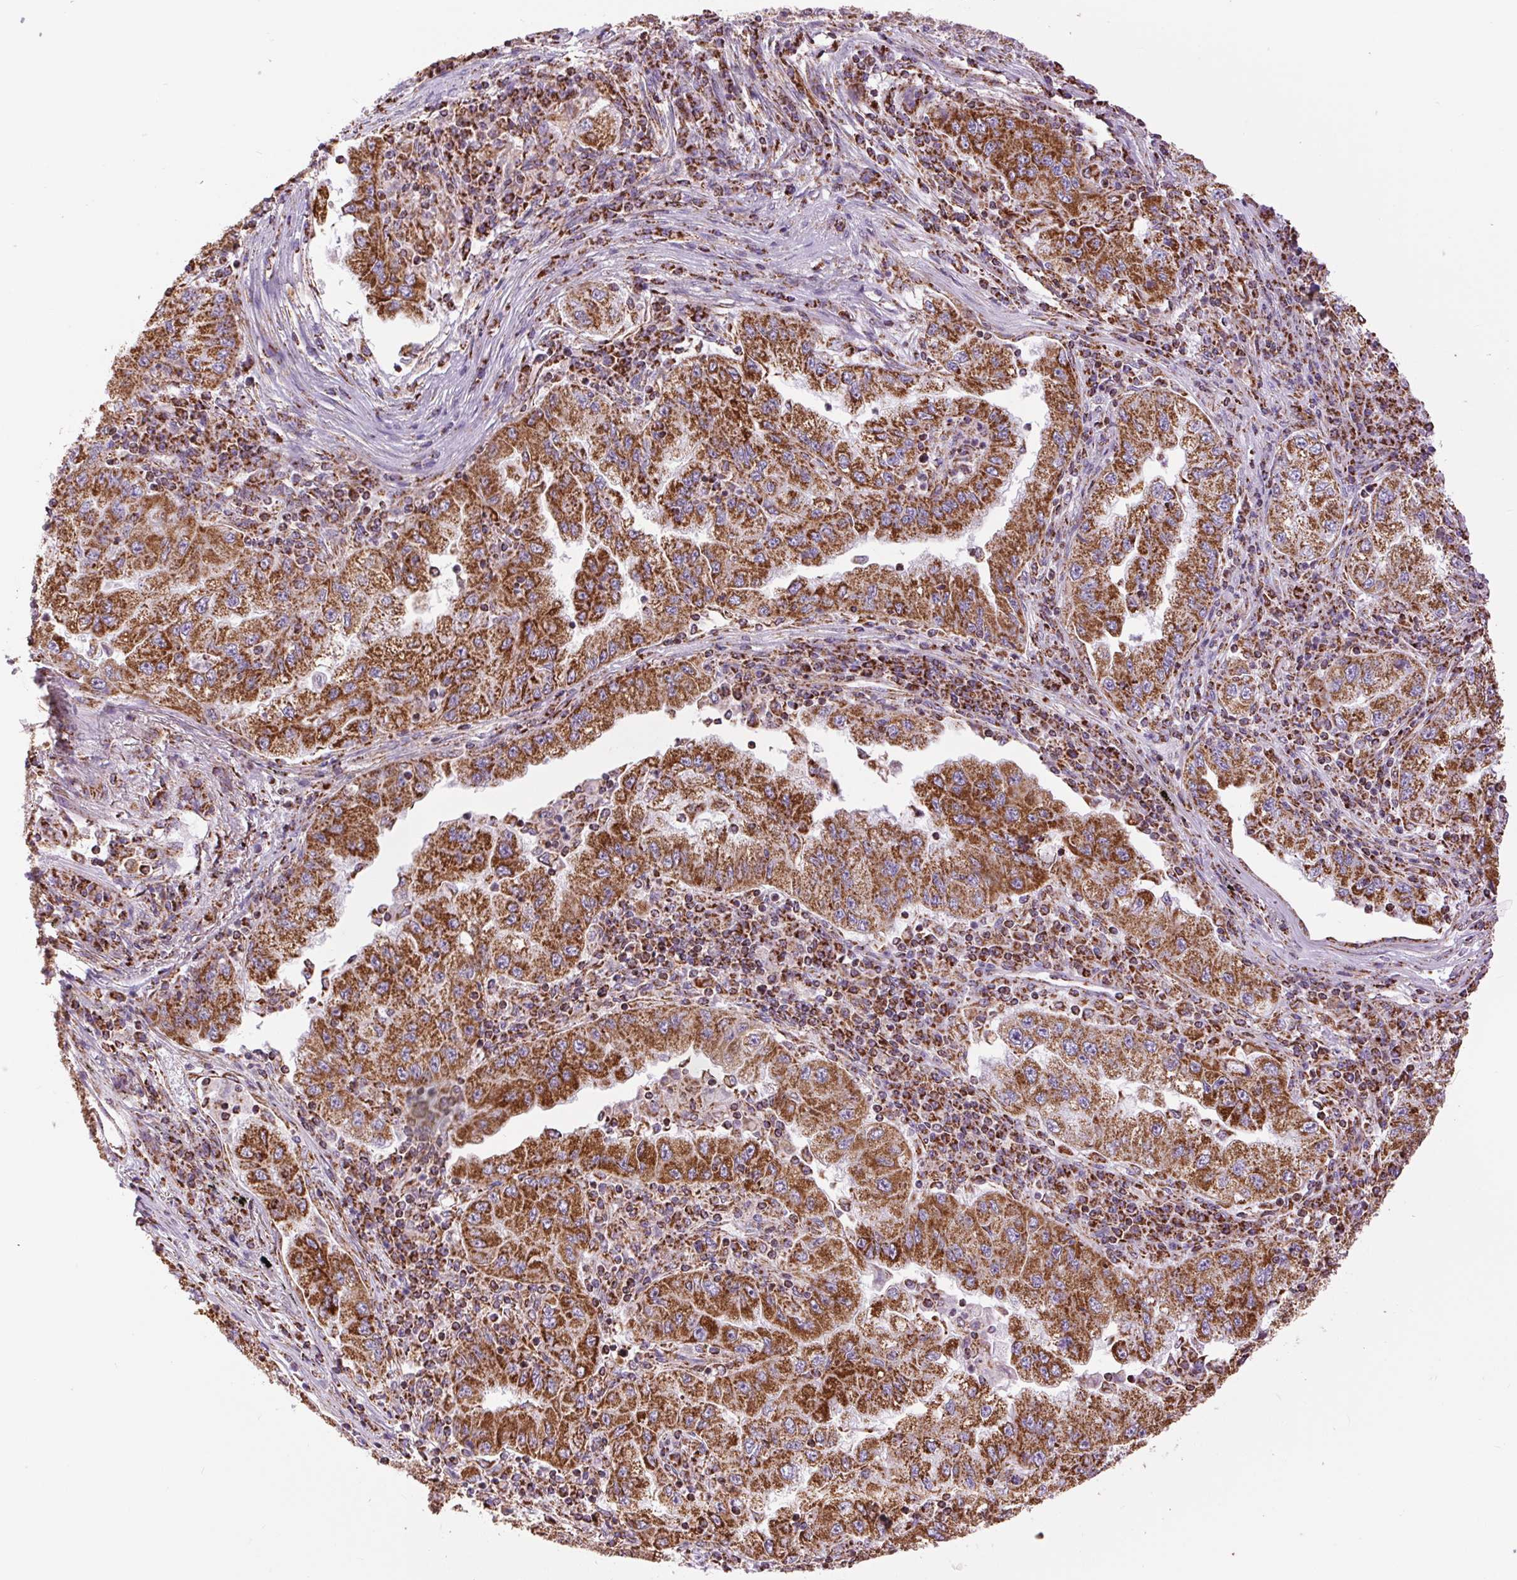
{"staining": {"intensity": "strong", "quantity": ">75%", "location": "cytoplasmic/membranous"}, "tissue": "lung cancer", "cell_type": "Tumor cells", "image_type": "cancer", "snomed": [{"axis": "morphology", "description": "Adenocarcinoma, NOS"}, {"axis": "morphology", "description": "Adenocarcinoma primary or metastatic"}, {"axis": "topography", "description": "Lung"}], "caption": "Human lung cancer stained for a protein (brown) exhibits strong cytoplasmic/membranous positive staining in about >75% of tumor cells.", "gene": "ATP5PB", "patient": {"sex": "male", "age": 74}}